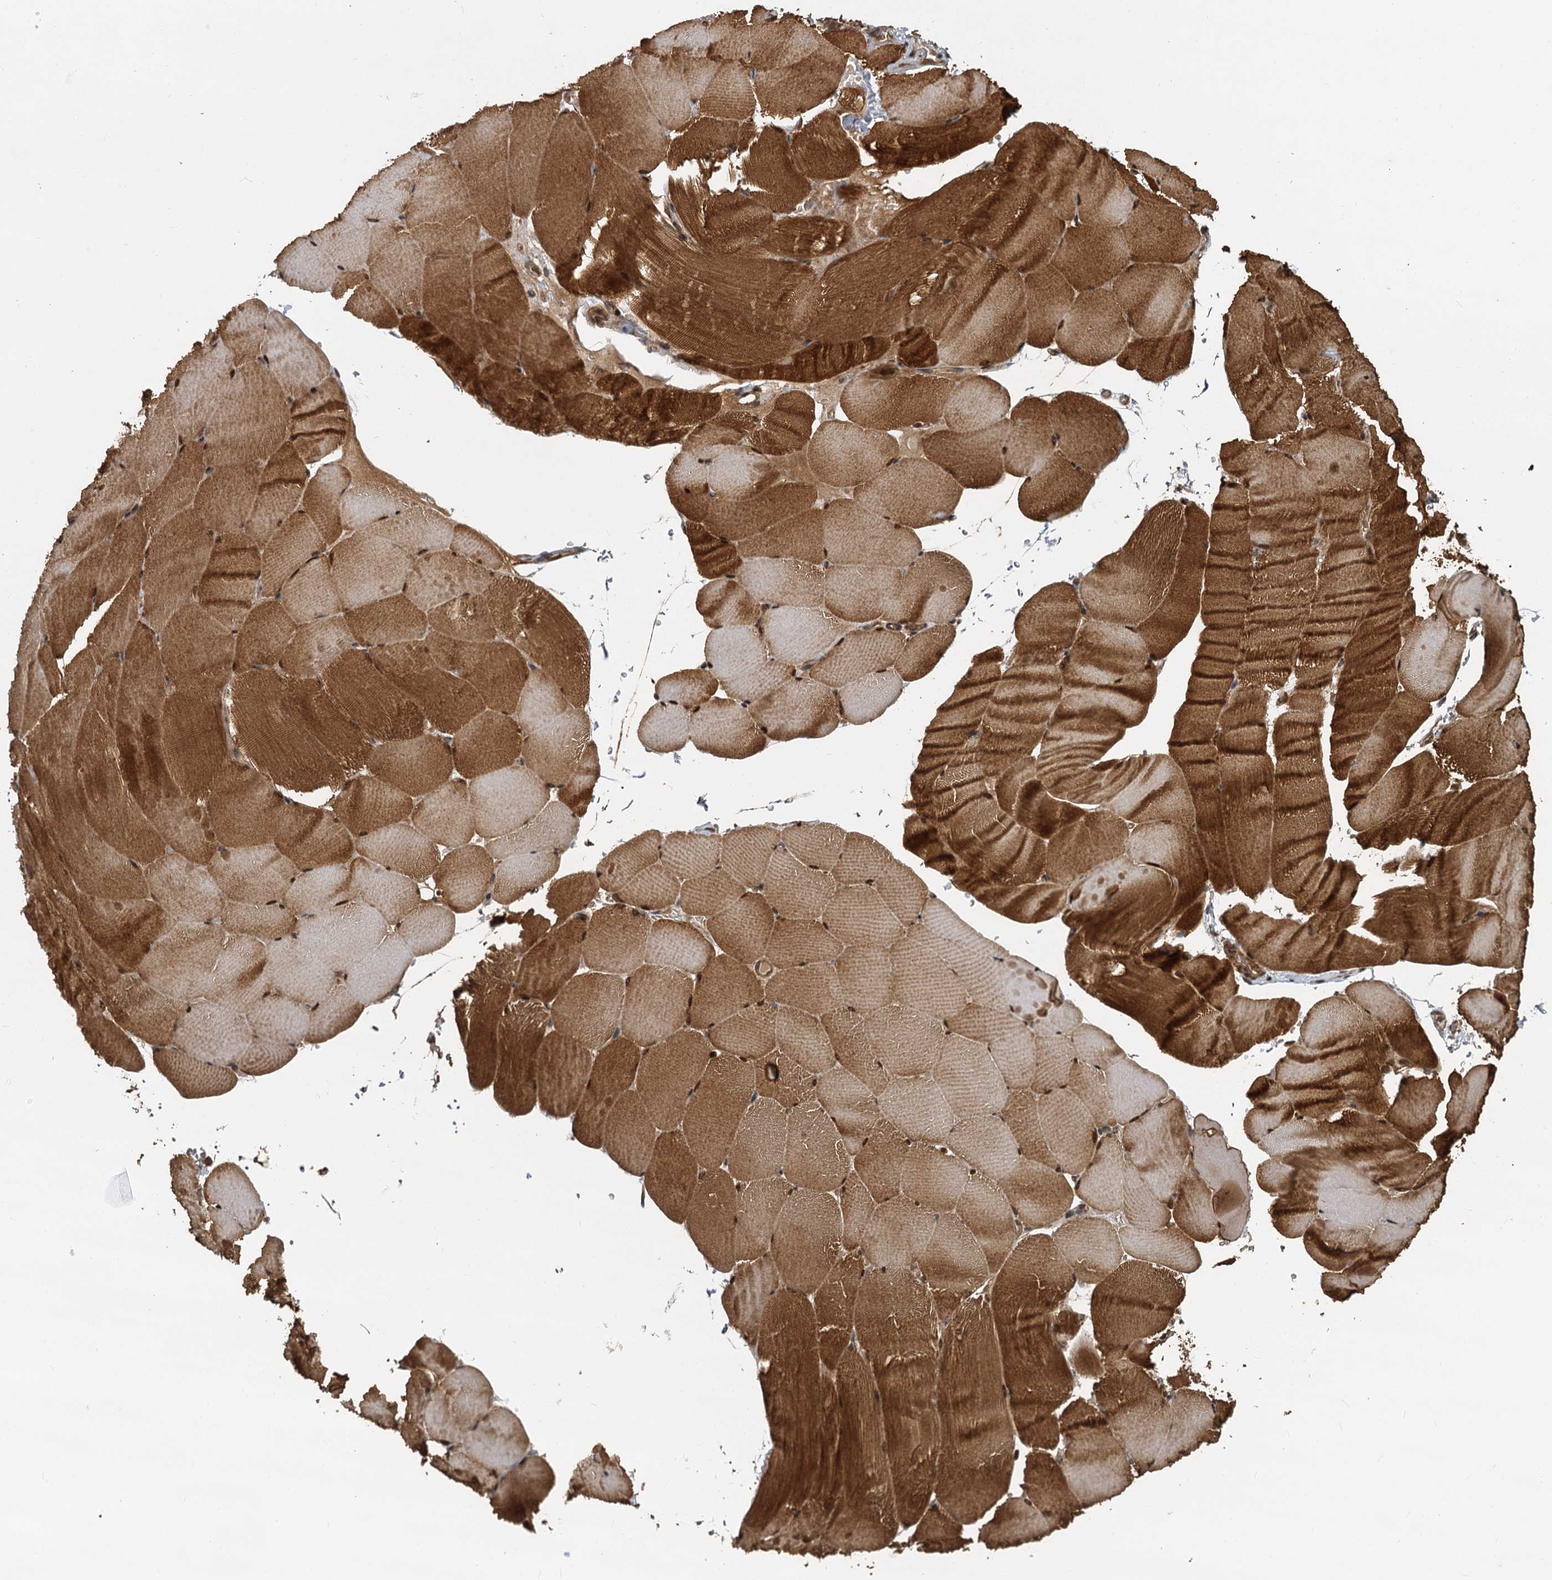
{"staining": {"intensity": "strong", "quantity": ">75%", "location": "cytoplasmic/membranous,nuclear"}, "tissue": "skeletal muscle", "cell_type": "Myocytes", "image_type": "normal", "snomed": [{"axis": "morphology", "description": "Normal tissue, NOS"}, {"axis": "topography", "description": "Skeletal muscle"}, {"axis": "topography", "description": "Parathyroid gland"}], "caption": "Immunohistochemical staining of unremarkable human skeletal muscle reveals >75% levels of strong cytoplasmic/membranous,nuclear protein expression in about >75% of myocytes. The protein is shown in brown color, while the nuclei are stained blue.", "gene": "STUB1", "patient": {"sex": "female", "age": 37}}